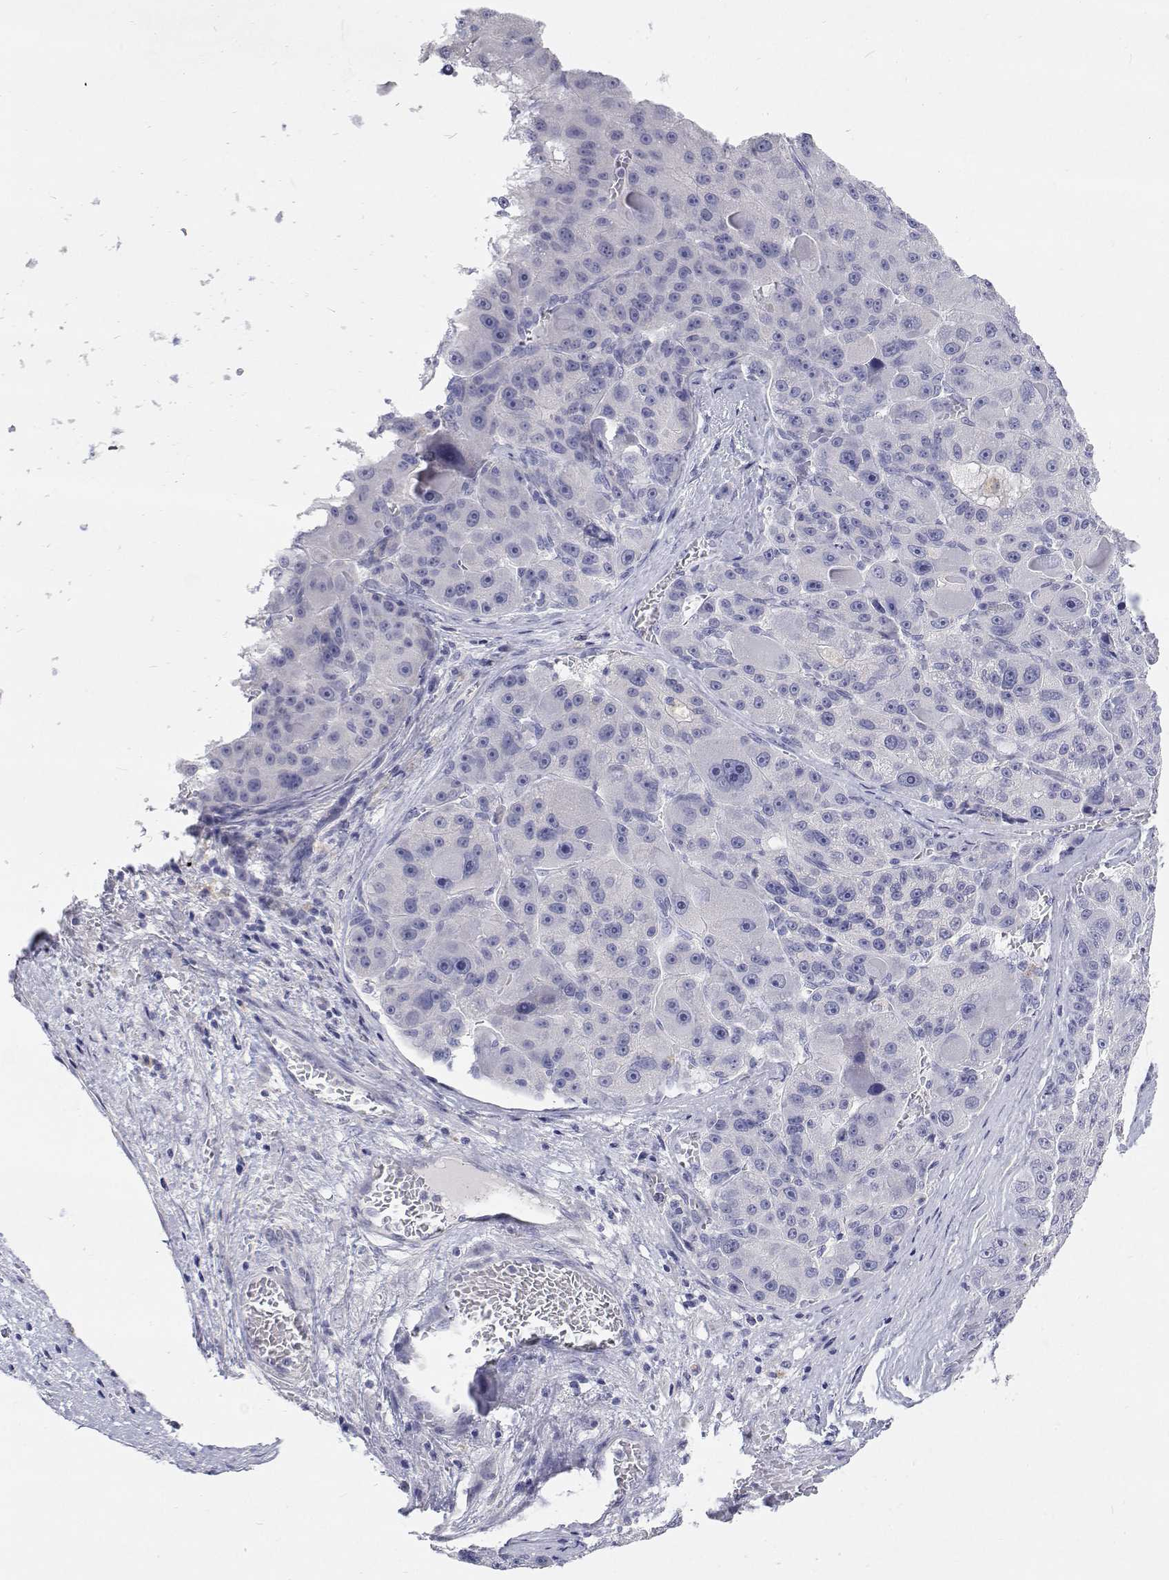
{"staining": {"intensity": "negative", "quantity": "none", "location": "none"}, "tissue": "liver cancer", "cell_type": "Tumor cells", "image_type": "cancer", "snomed": [{"axis": "morphology", "description": "Carcinoma, Hepatocellular, NOS"}, {"axis": "topography", "description": "Liver"}], "caption": "Liver cancer (hepatocellular carcinoma) was stained to show a protein in brown. There is no significant expression in tumor cells.", "gene": "NCR2", "patient": {"sex": "male", "age": 76}}